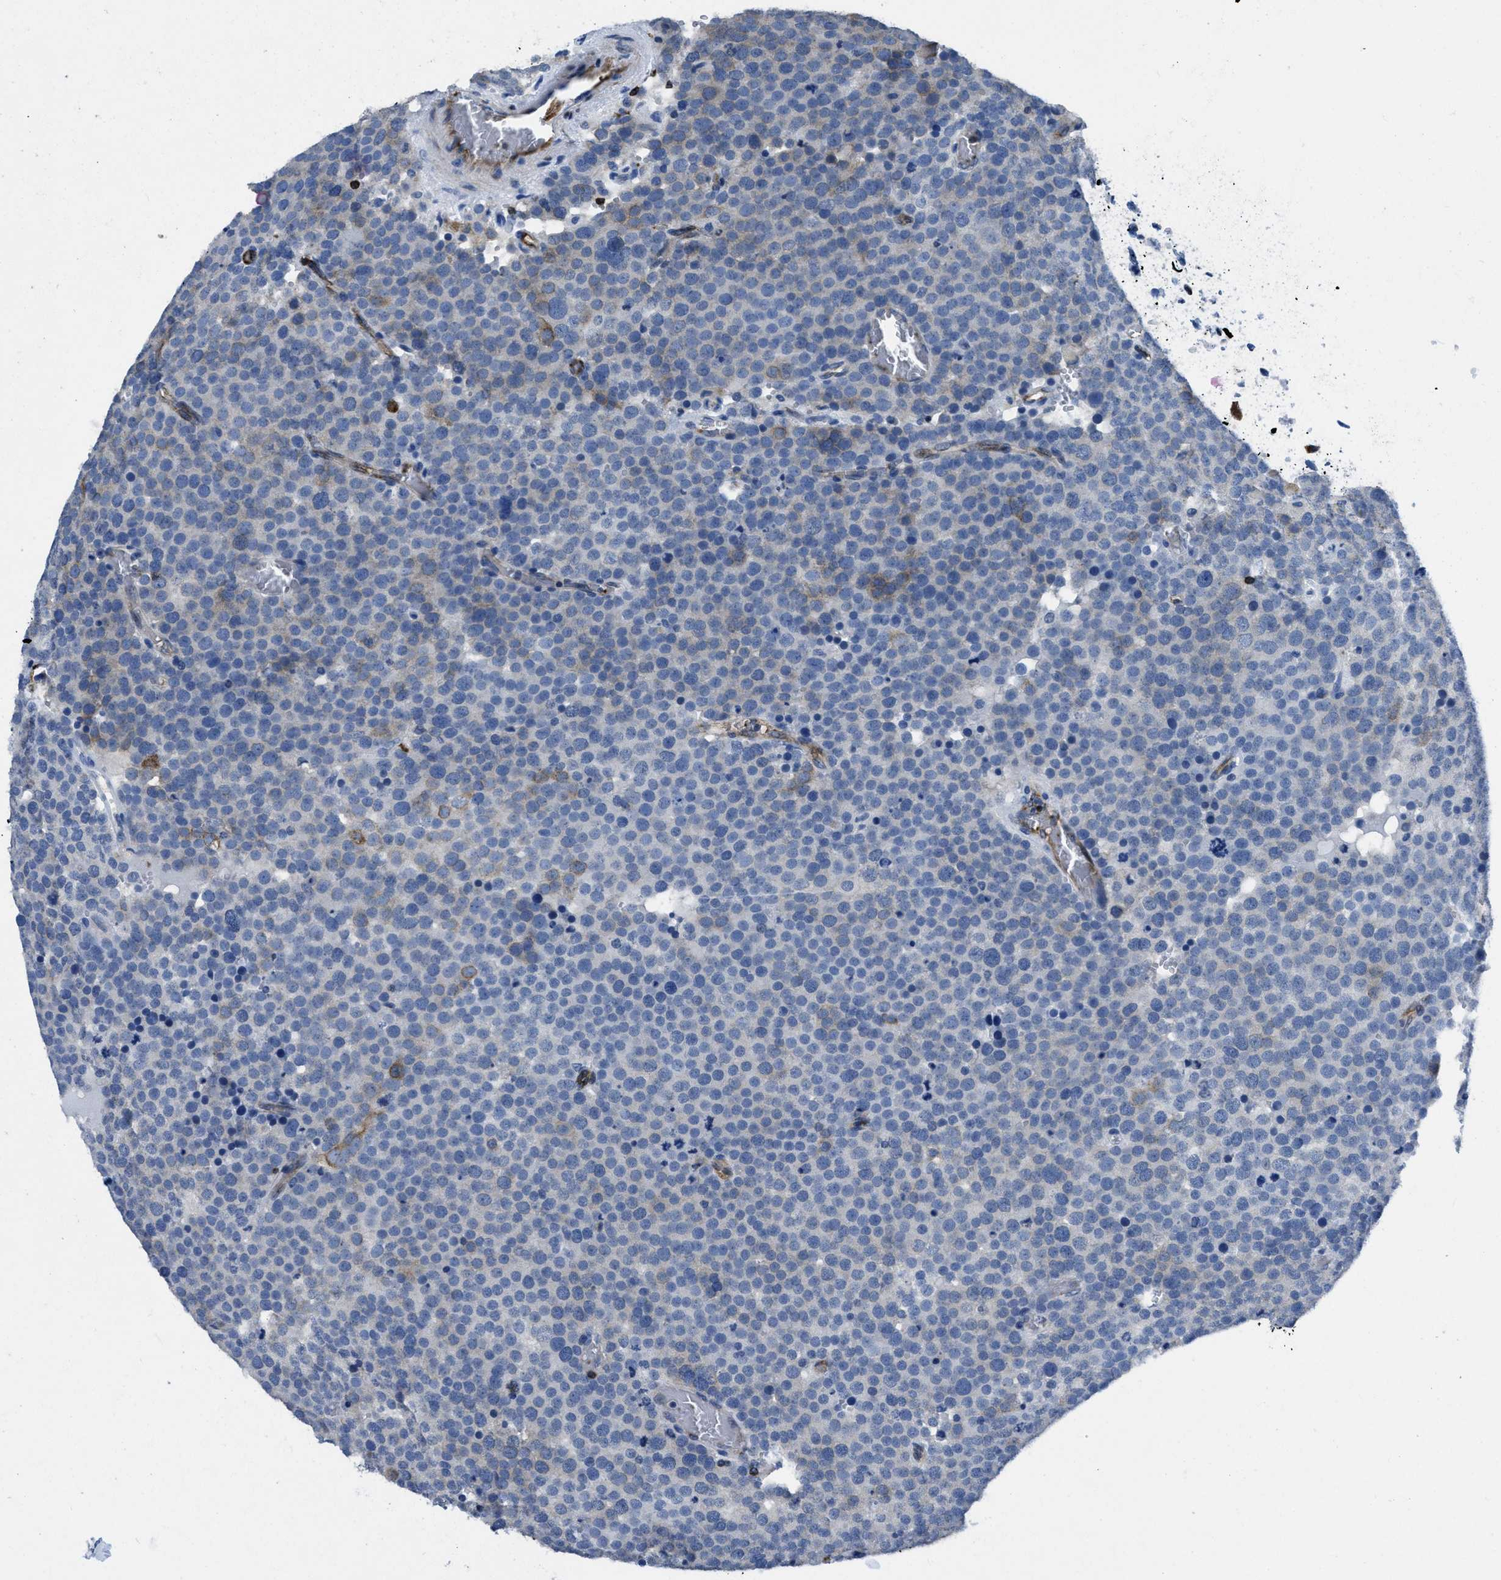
{"staining": {"intensity": "negative", "quantity": "none", "location": "none"}, "tissue": "testis cancer", "cell_type": "Tumor cells", "image_type": "cancer", "snomed": [{"axis": "morphology", "description": "Normal tissue, NOS"}, {"axis": "morphology", "description": "Seminoma, NOS"}, {"axis": "topography", "description": "Testis"}], "caption": "A micrograph of human testis seminoma is negative for staining in tumor cells. The staining is performed using DAB brown chromogen with nuclei counter-stained in using hematoxylin.", "gene": "ITGA3", "patient": {"sex": "male", "age": 71}}